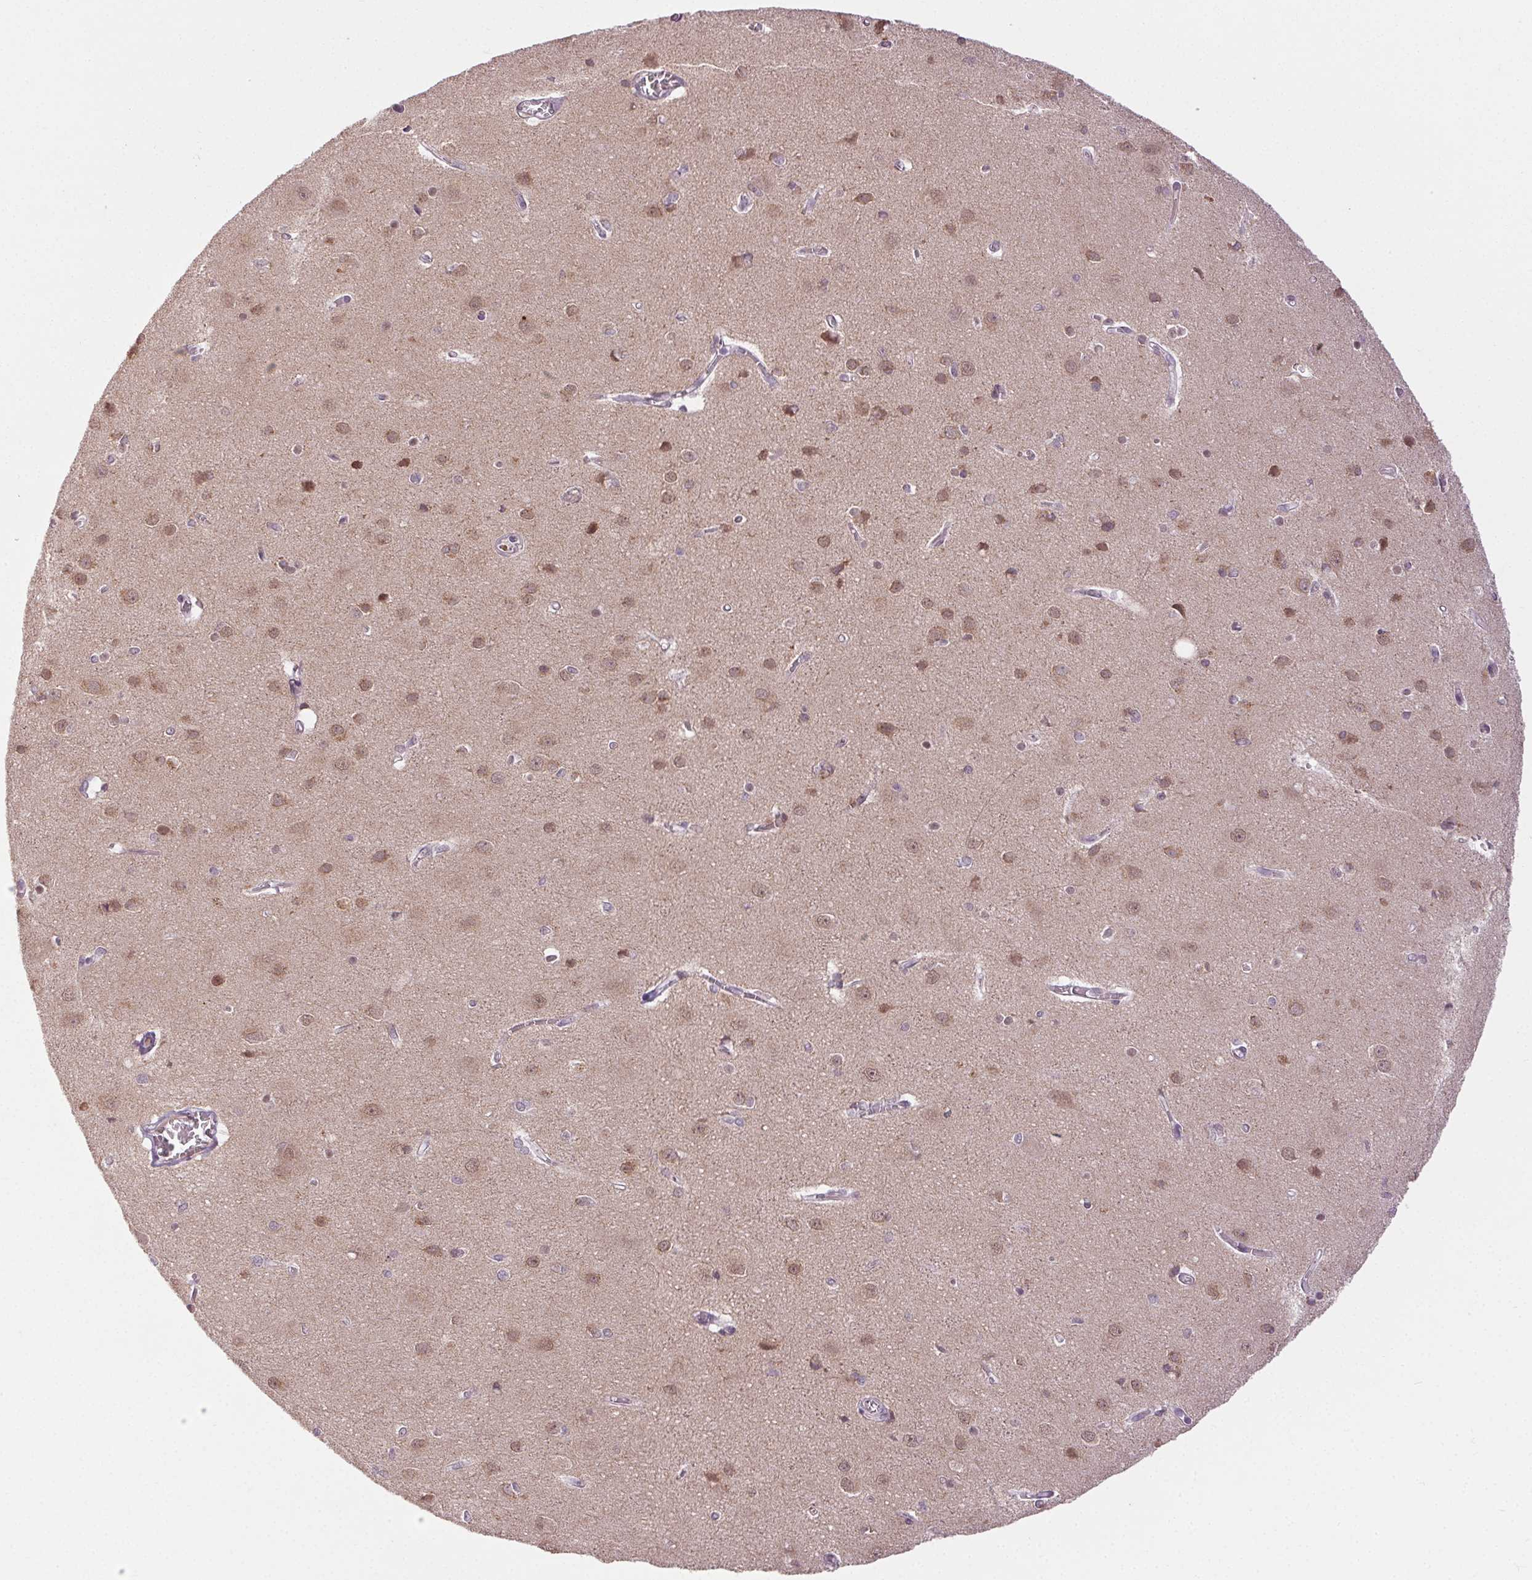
{"staining": {"intensity": "negative", "quantity": "none", "location": "none"}, "tissue": "cerebral cortex", "cell_type": "Endothelial cells", "image_type": "normal", "snomed": [{"axis": "morphology", "description": "Normal tissue, NOS"}, {"axis": "topography", "description": "Cerebral cortex"}], "caption": "Benign cerebral cortex was stained to show a protein in brown. There is no significant expression in endothelial cells.", "gene": "FAM168A", "patient": {"sex": "male", "age": 37}}